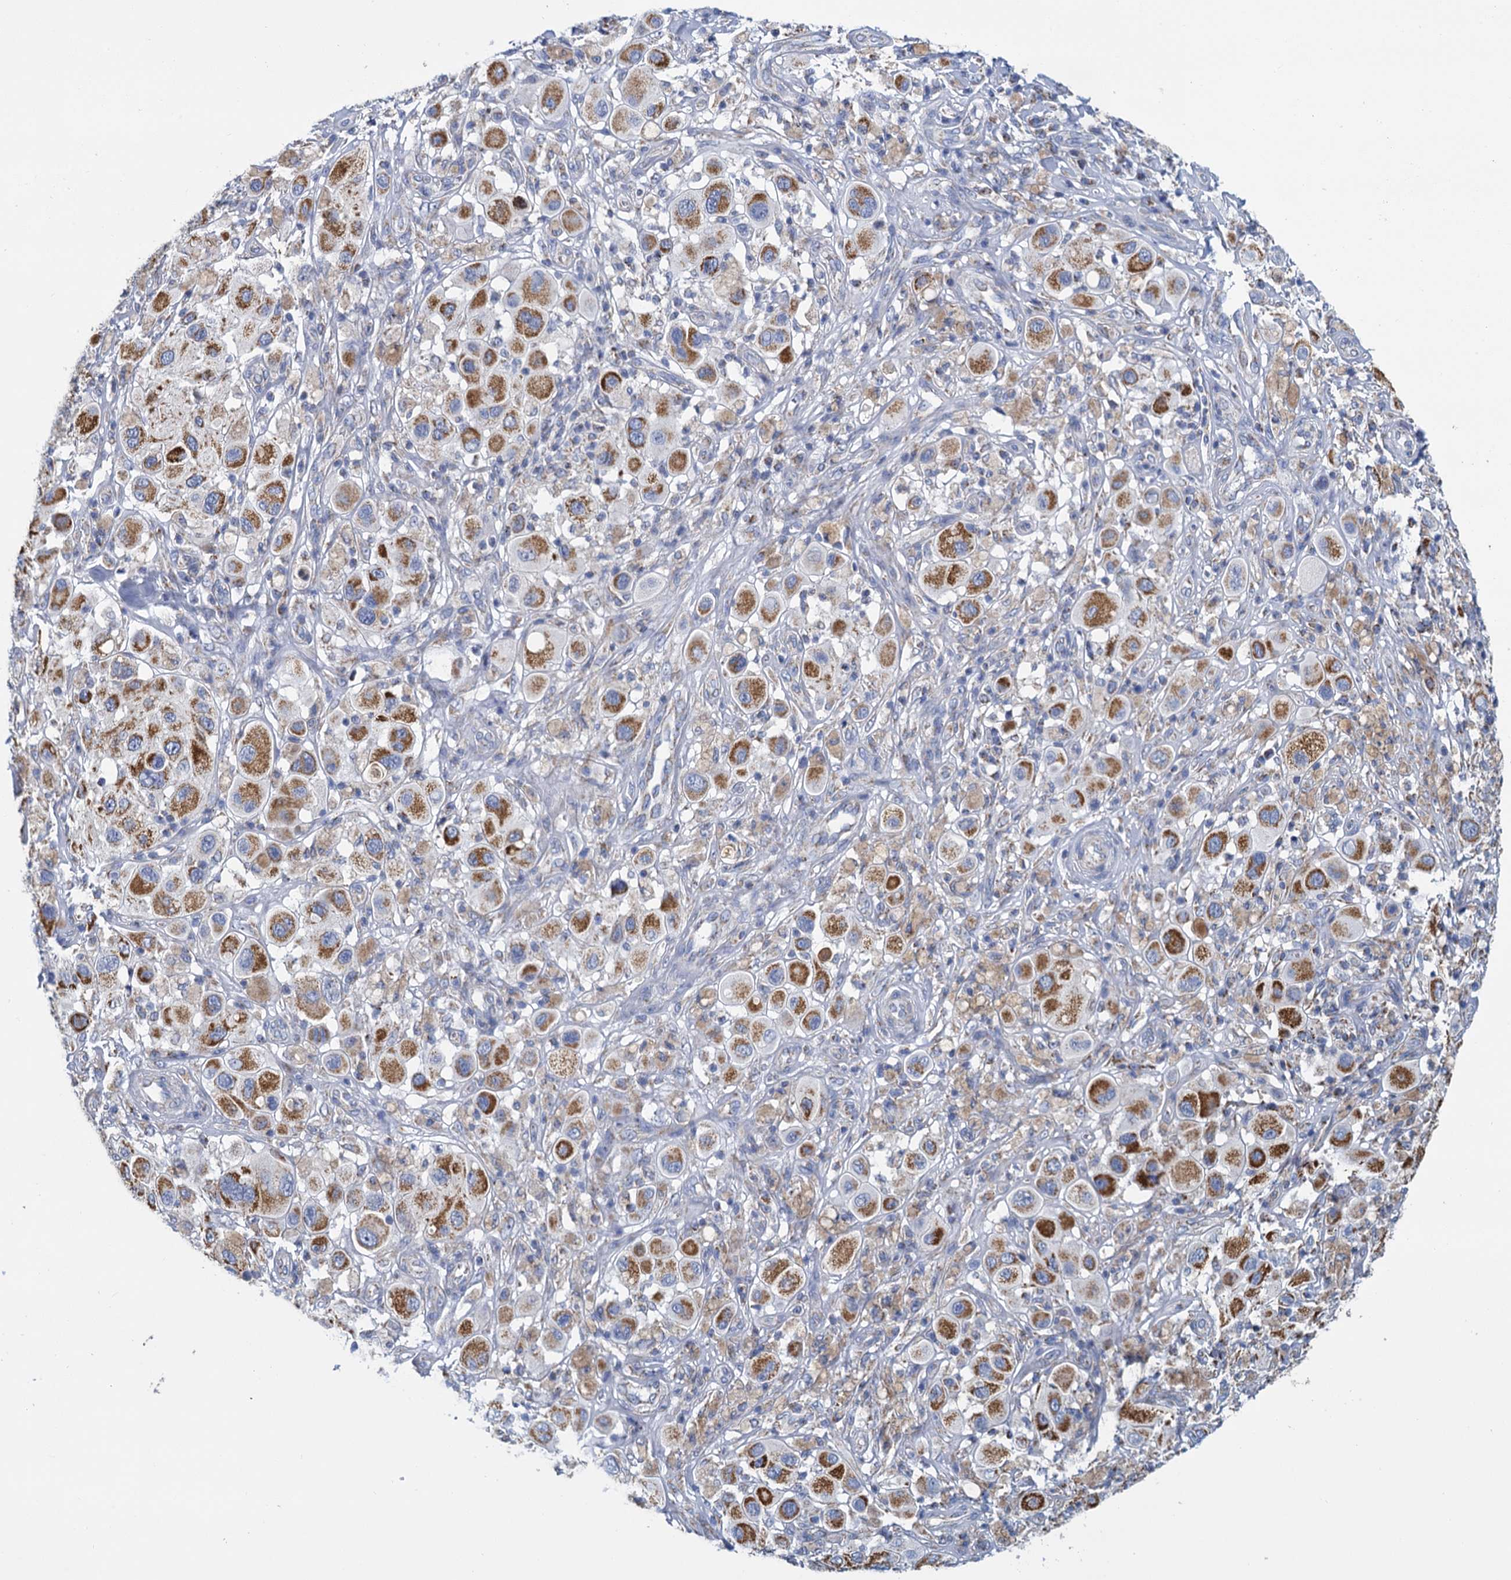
{"staining": {"intensity": "strong", "quantity": ">75%", "location": "cytoplasmic/membranous"}, "tissue": "melanoma", "cell_type": "Tumor cells", "image_type": "cancer", "snomed": [{"axis": "morphology", "description": "Malignant melanoma, Metastatic site"}, {"axis": "topography", "description": "Skin"}], "caption": "This histopathology image exhibits malignant melanoma (metastatic site) stained with immunohistochemistry (IHC) to label a protein in brown. The cytoplasmic/membranous of tumor cells show strong positivity for the protein. Nuclei are counter-stained blue.", "gene": "CCP110", "patient": {"sex": "male", "age": 41}}